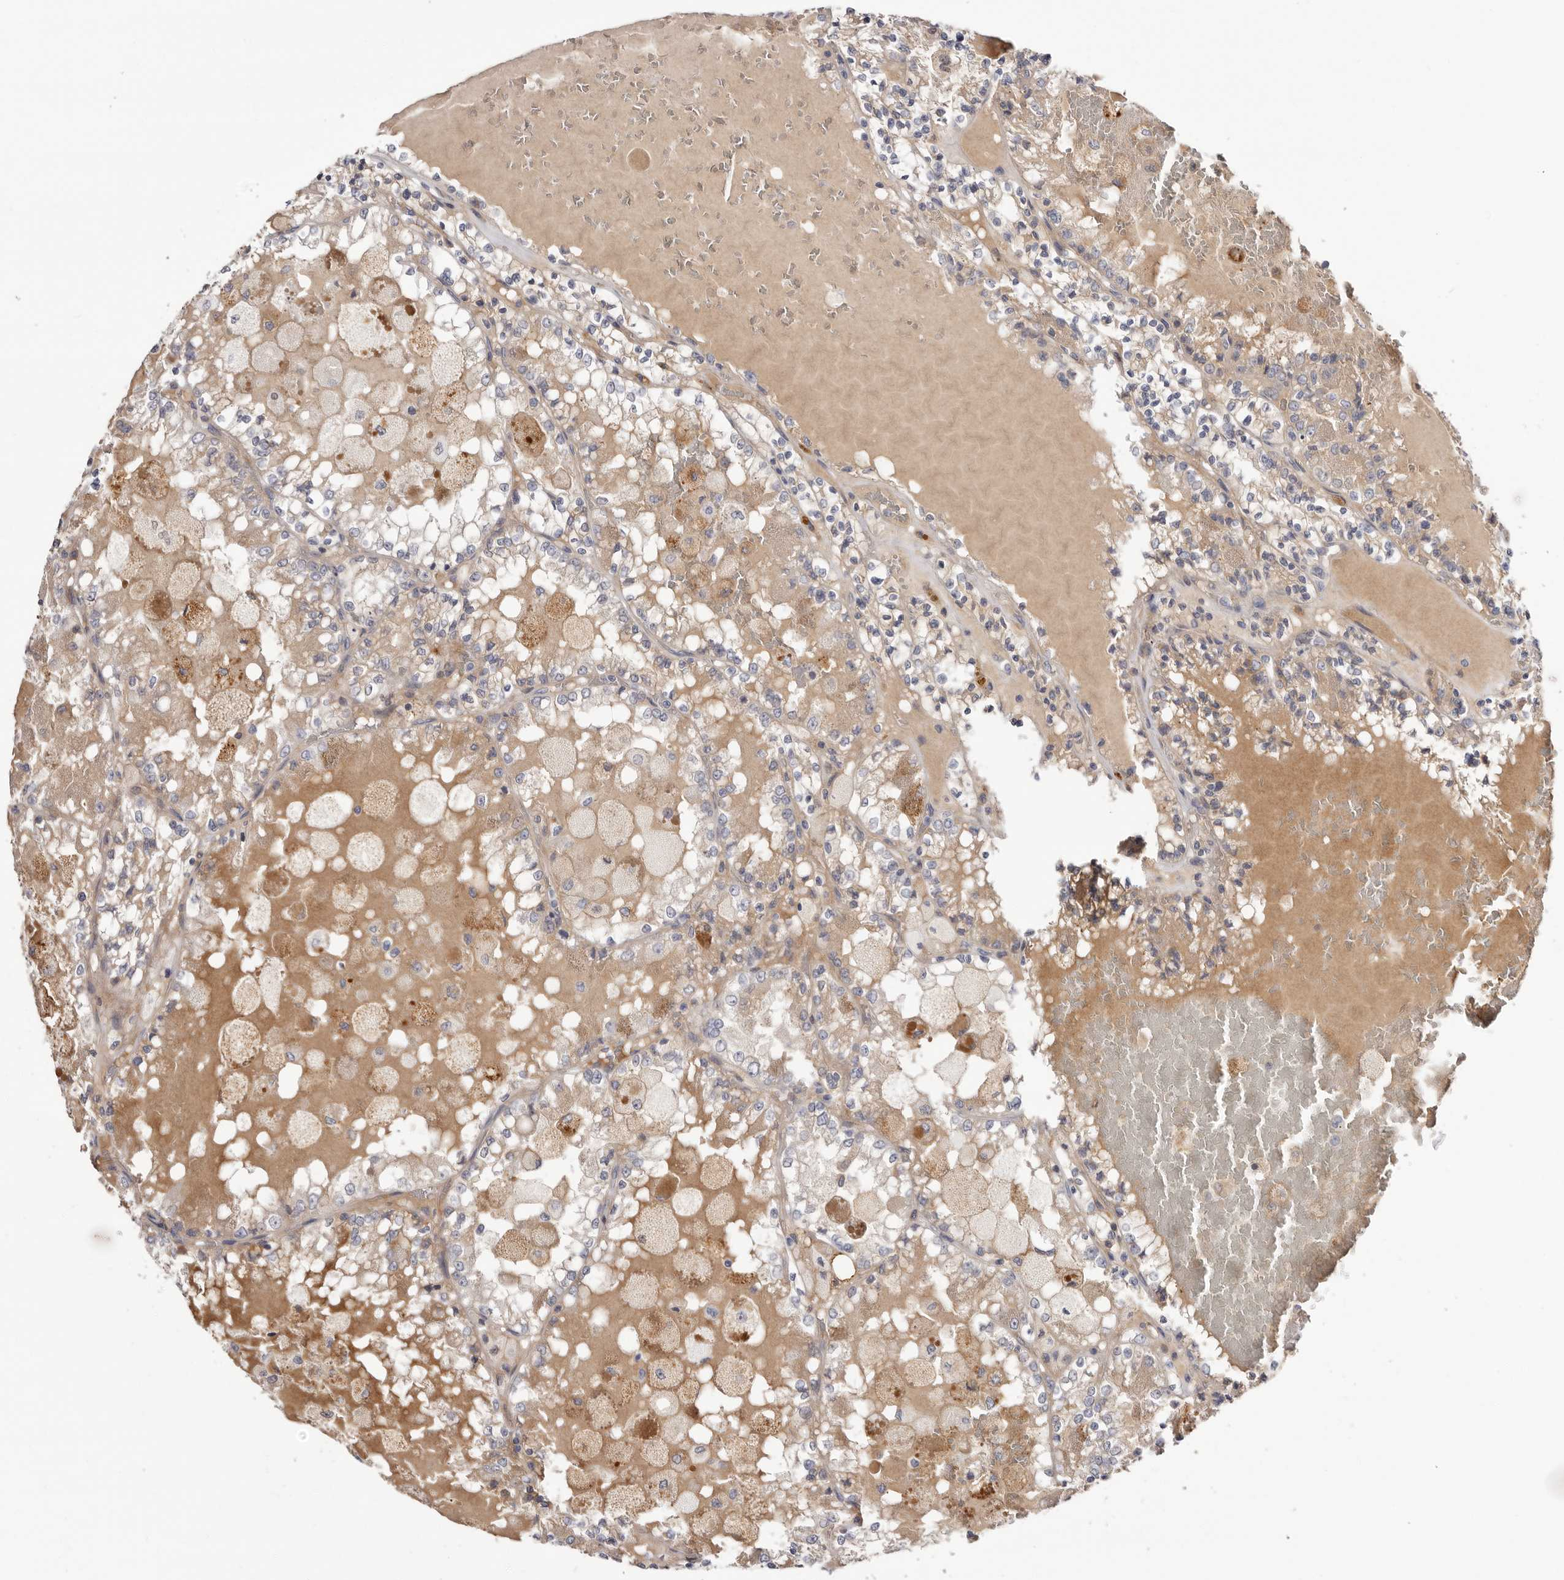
{"staining": {"intensity": "negative", "quantity": "none", "location": "none"}, "tissue": "renal cancer", "cell_type": "Tumor cells", "image_type": "cancer", "snomed": [{"axis": "morphology", "description": "Adenocarcinoma, NOS"}, {"axis": "topography", "description": "Kidney"}], "caption": "This is a image of immunohistochemistry staining of adenocarcinoma (renal), which shows no staining in tumor cells. The staining is performed using DAB (3,3'-diaminobenzidine) brown chromogen with nuclei counter-stained in using hematoxylin.", "gene": "STK16", "patient": {"sex": "female", "age": 56}}